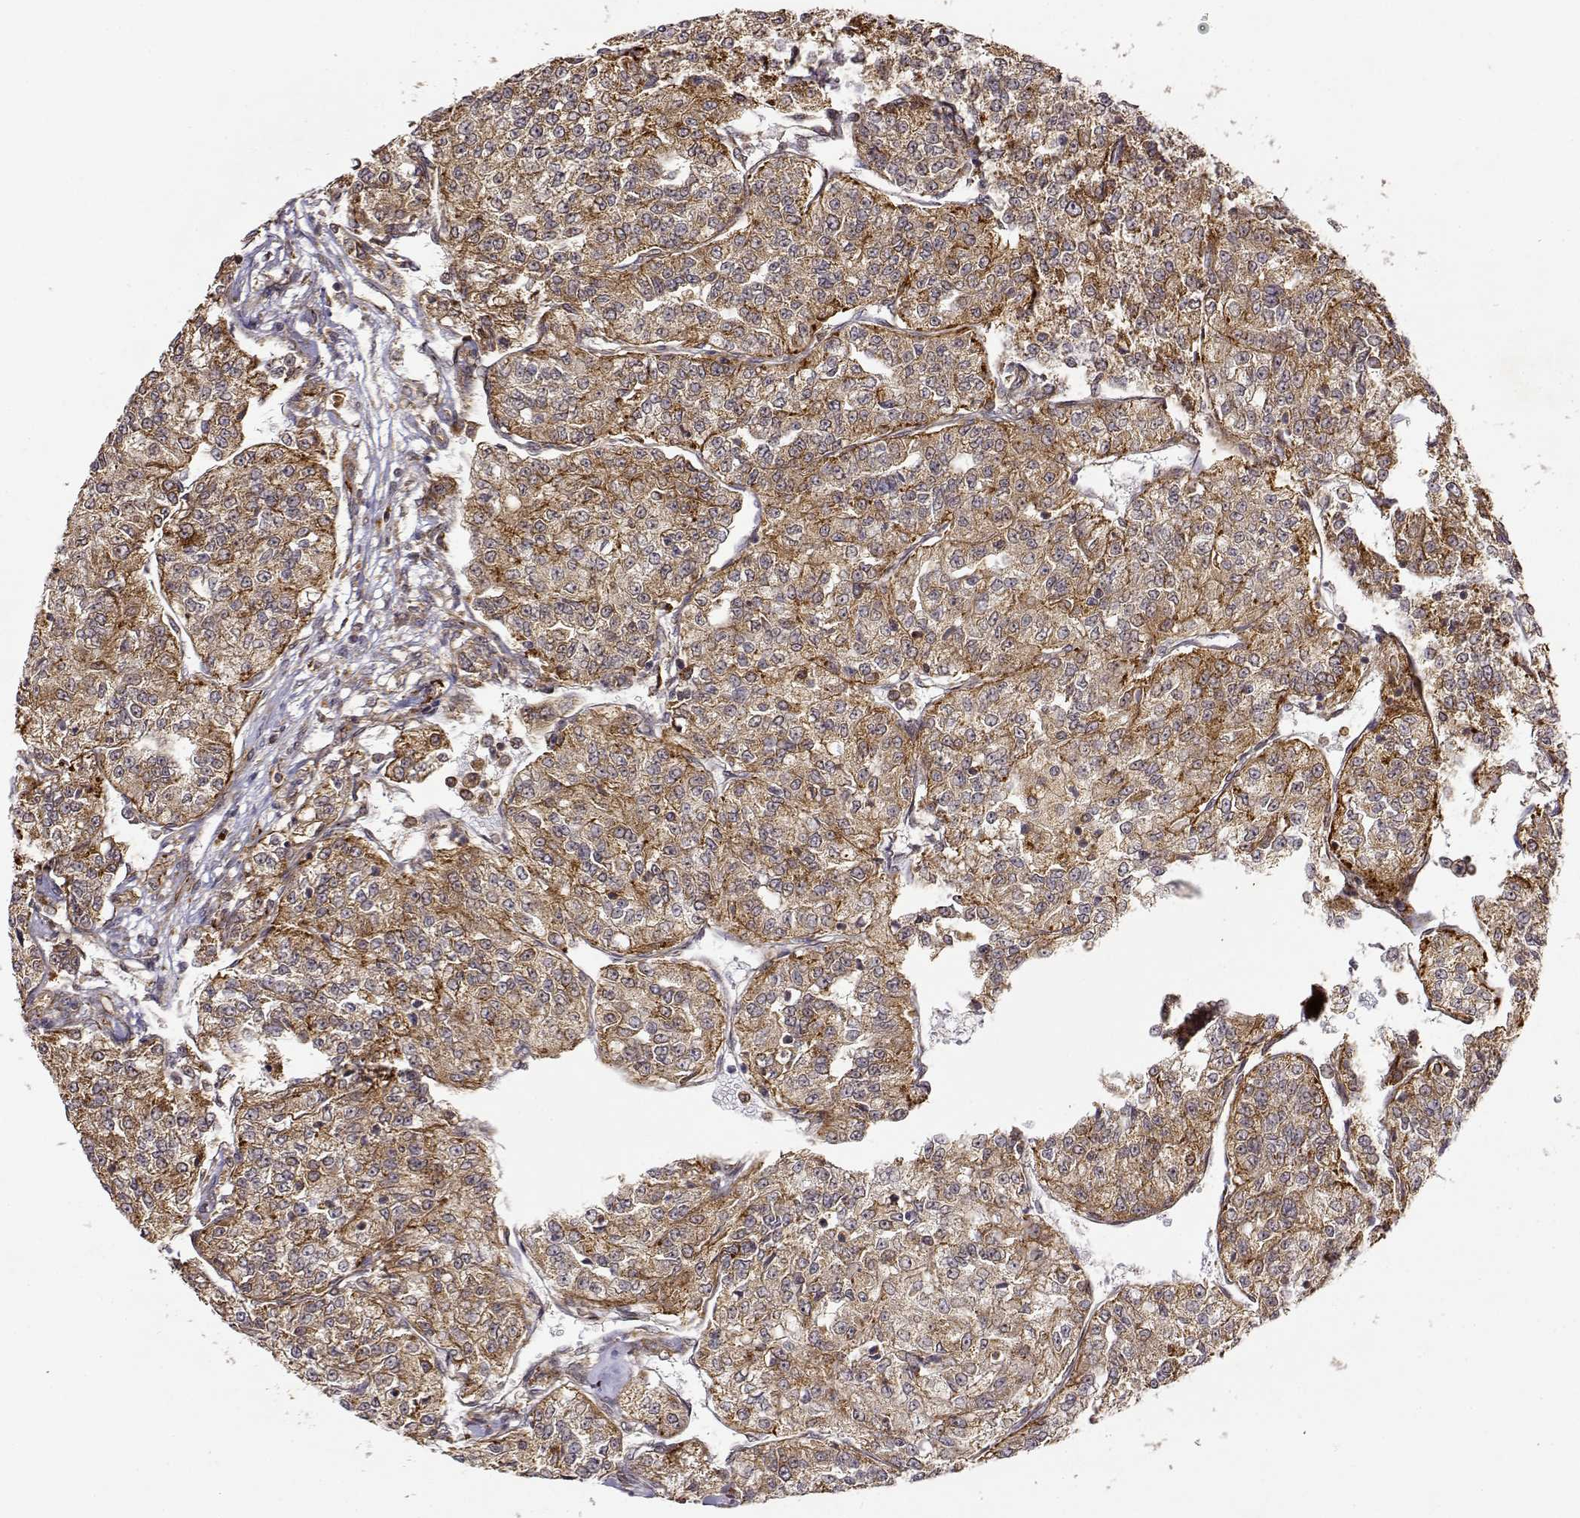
{"staining": {"intensity": "moderate", "quantity": ">75%", "location": "cytoplasmic/membranous"}, "tissue": "renal cancer", "cell_type": "Tumor cells", "image_type": "cancer", "snomed": [{"axis": "morphology", "description": "Adenocarcinoma, NOS"}, {"axis": "topography", "description": "Kidney"}], "caption": "Protein expression analysis of renal cancer exhibits moderate cytoplasmic/membranous positivity in approximately >75% of tumor cells.", "gene": "RNF13", "patient": {"sex": "female", "age": 63}}